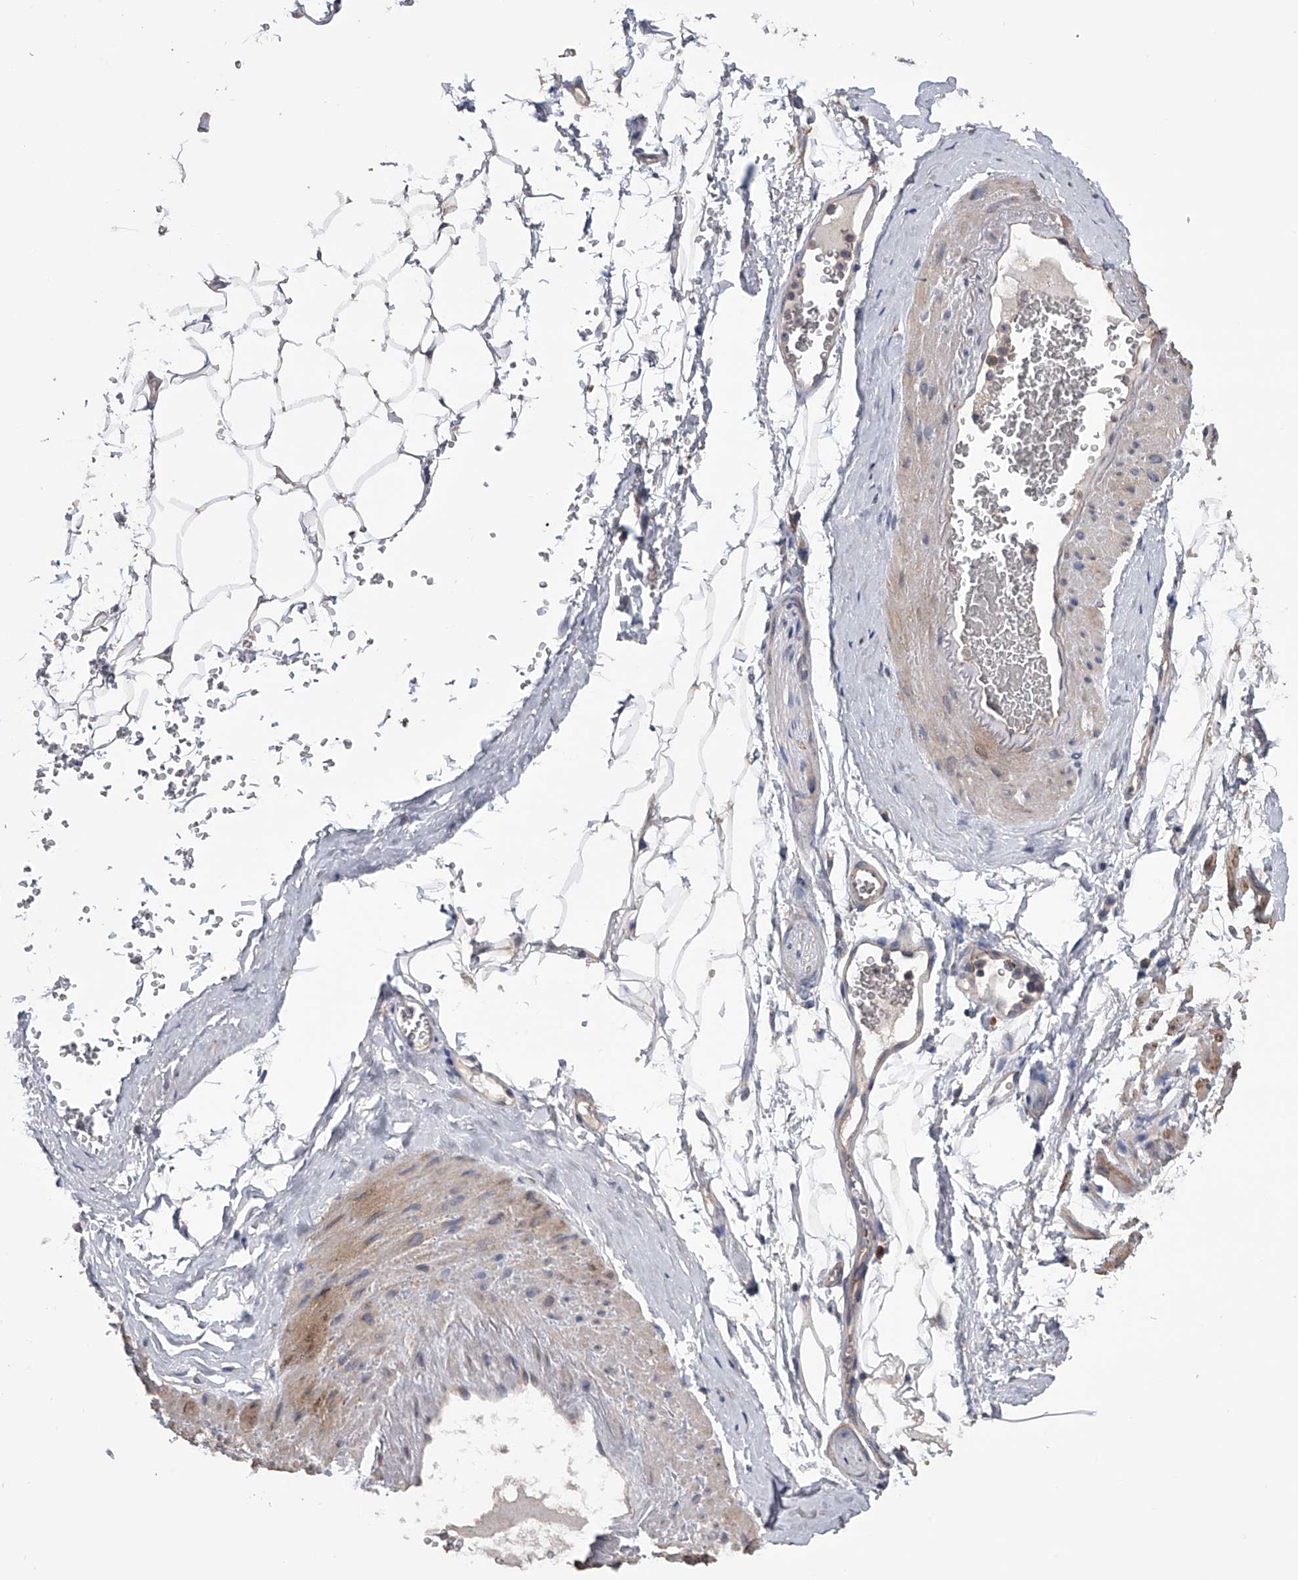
{"staining": {"intensity": "negative", "quantity": "none", "location": "none"}, "tissue": "adipose tissue", "cell_type": "Adipocytes", "image_type": "normal", "snomed": [{"axis": "morphology", "description": "Normal tissue, NOS"}, {"axis": "morphology", "description": "Adenocarcinoma, Low grade"}, {"axis": "topography", "description": "Prostate"}, {"axis": "topography", "description": "Peripheral nerve tissue"}], "caption": "IHC micrograph of normal human adipose tissue stained for a protein (brown), which exhibits no positivity in adipocytes.", "gene": "ZNF343", "patient": {"sex": "male", "age": 63}}